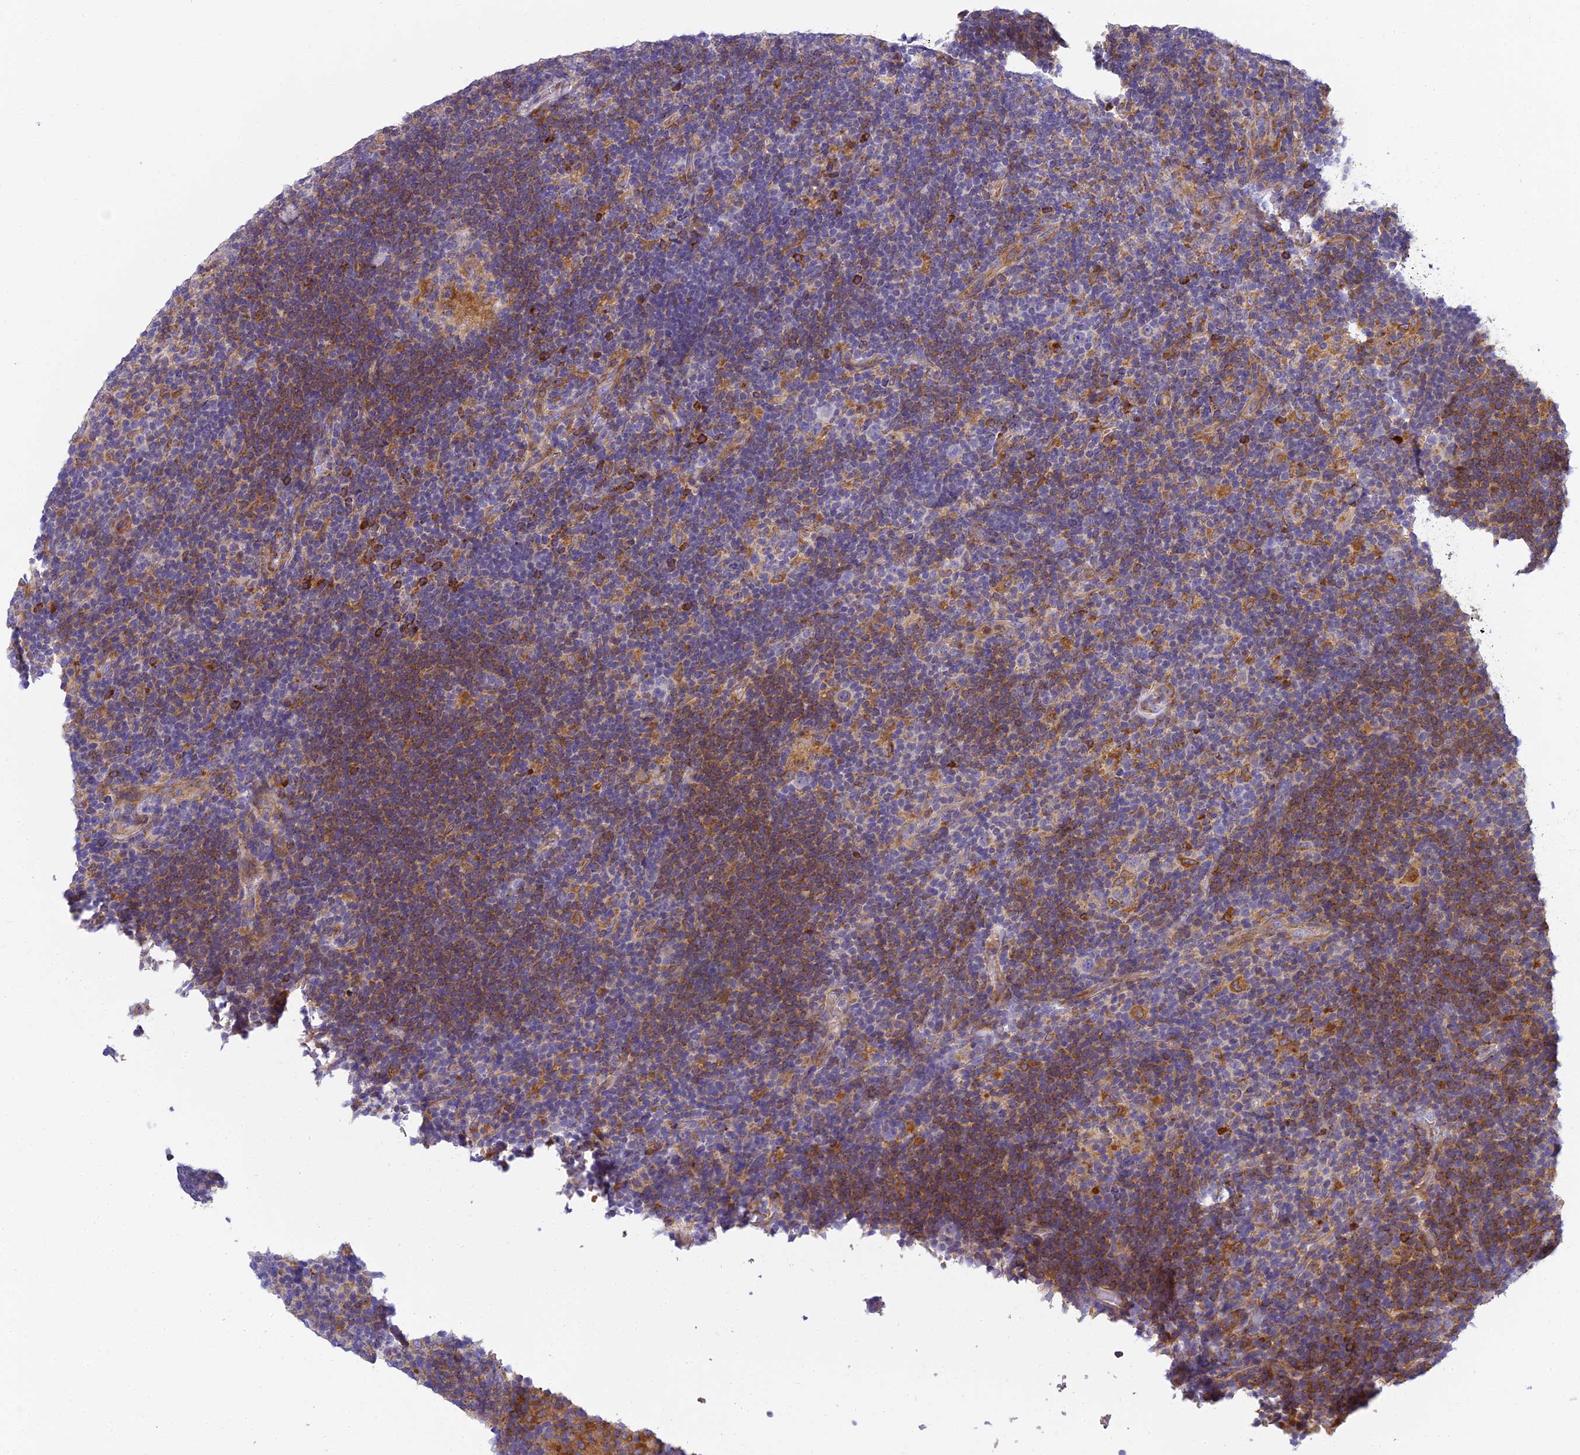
{"staining": {"intensity": "negative", "quantity": "none", "location": "none"}, "tissue": "lymphoma", "cell_type": "Tumor cells", "image_type": "cancer", "snomed": [{"axis": "morphology", "description": "Hodgkin's disease, NOS"}, {"axis": "topography", "description": "Lymph node"}], "caption": "This is an immunohistochemistry (IHC) image of human lymphoma. There is no positivity in tumor cells.", "gene": "CLCN7", "patient": {"sex": "female", "age": 57}}